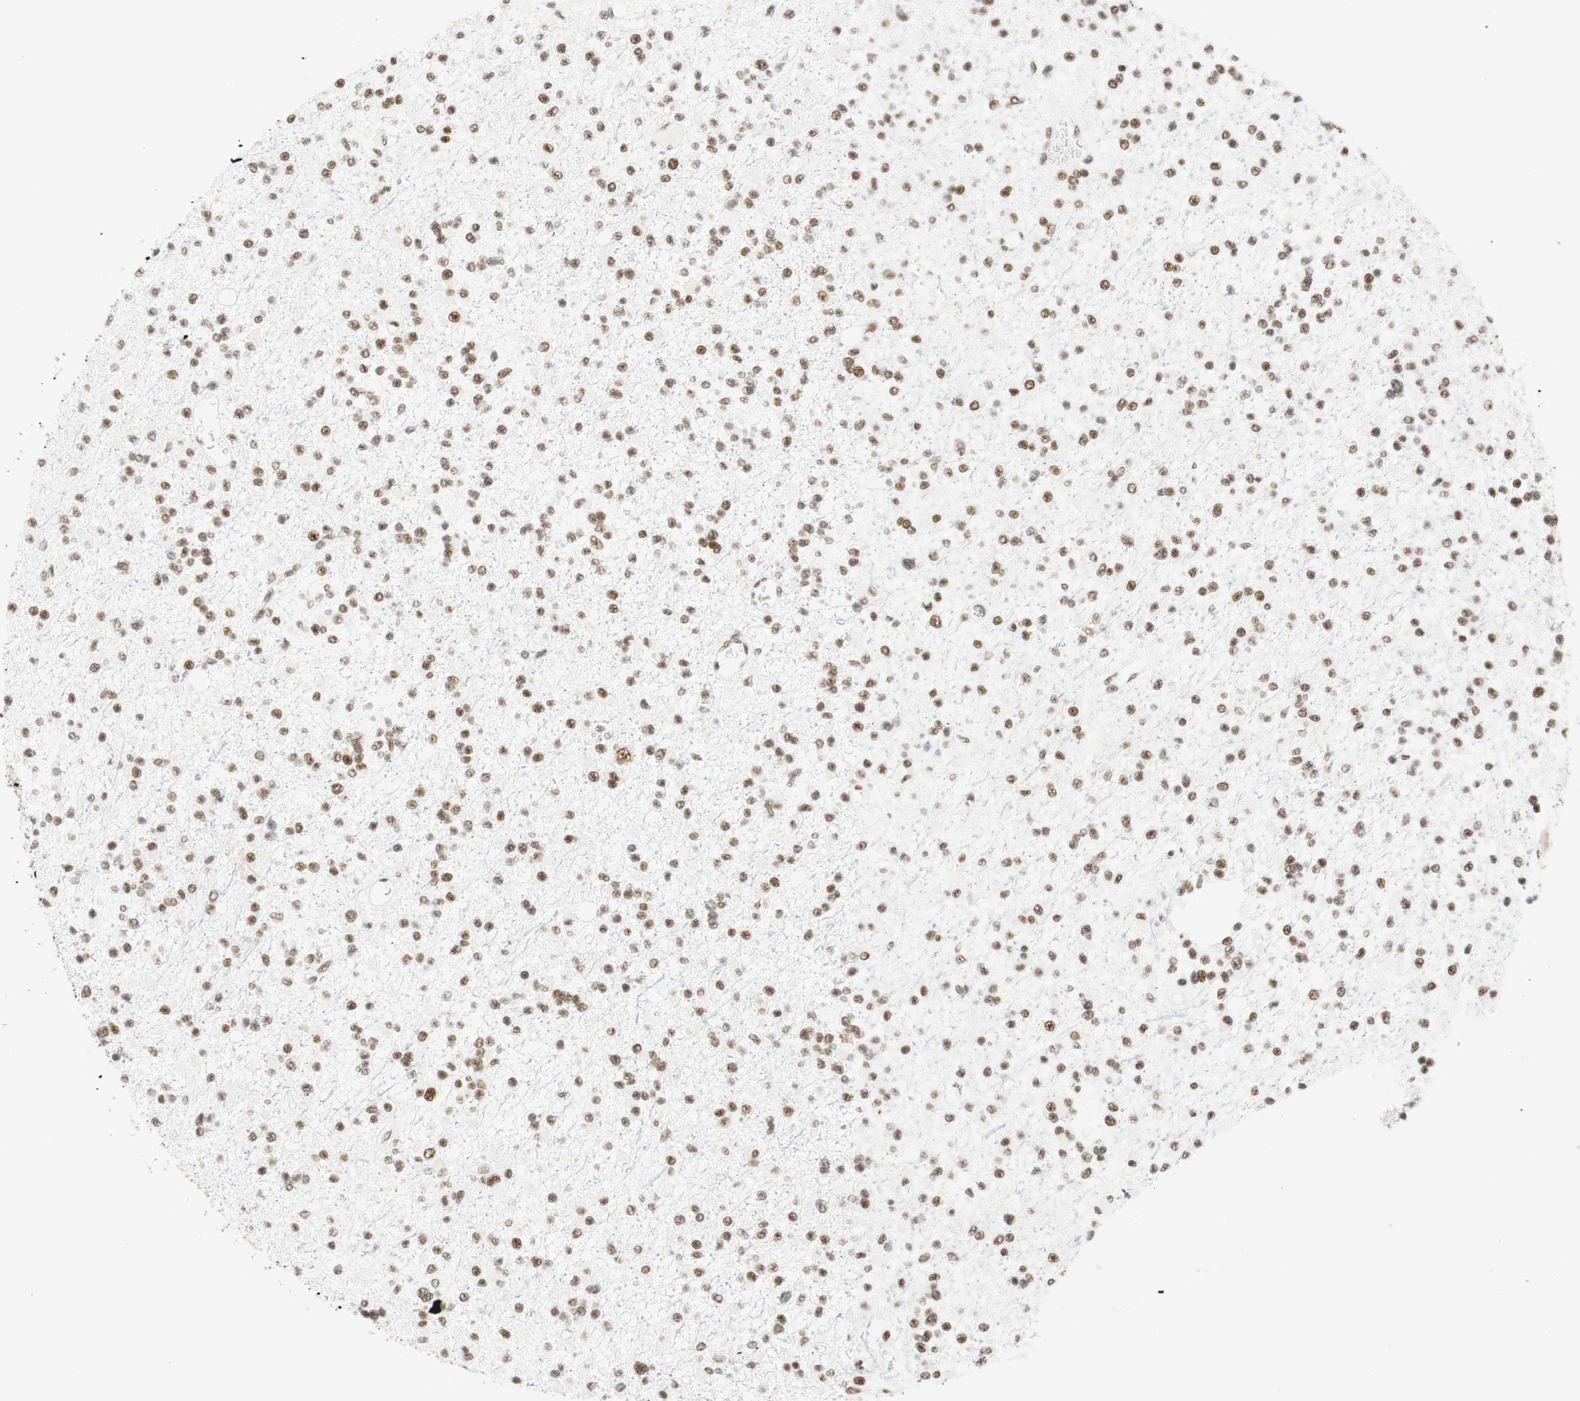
{"staining": {"intensity": "weak", "quantity": "25%-75%", "location": "nuclear"}, "tissue": "glioma", "cell_type": "Tumor cells", "image_type": "cancer", "snomed": [{"axis": "morphology", "description": "Glioma, malignant, Low grade"}, {"axis": "topography", "description": "Brain"}], "caption": "DAB immunohistochemical staining of human glioma shows weak nuclear protein positivity in about 25%-75% of tumor cells.", "gene": "RNF20", "patient": {"sex": "female", "age": 22}}